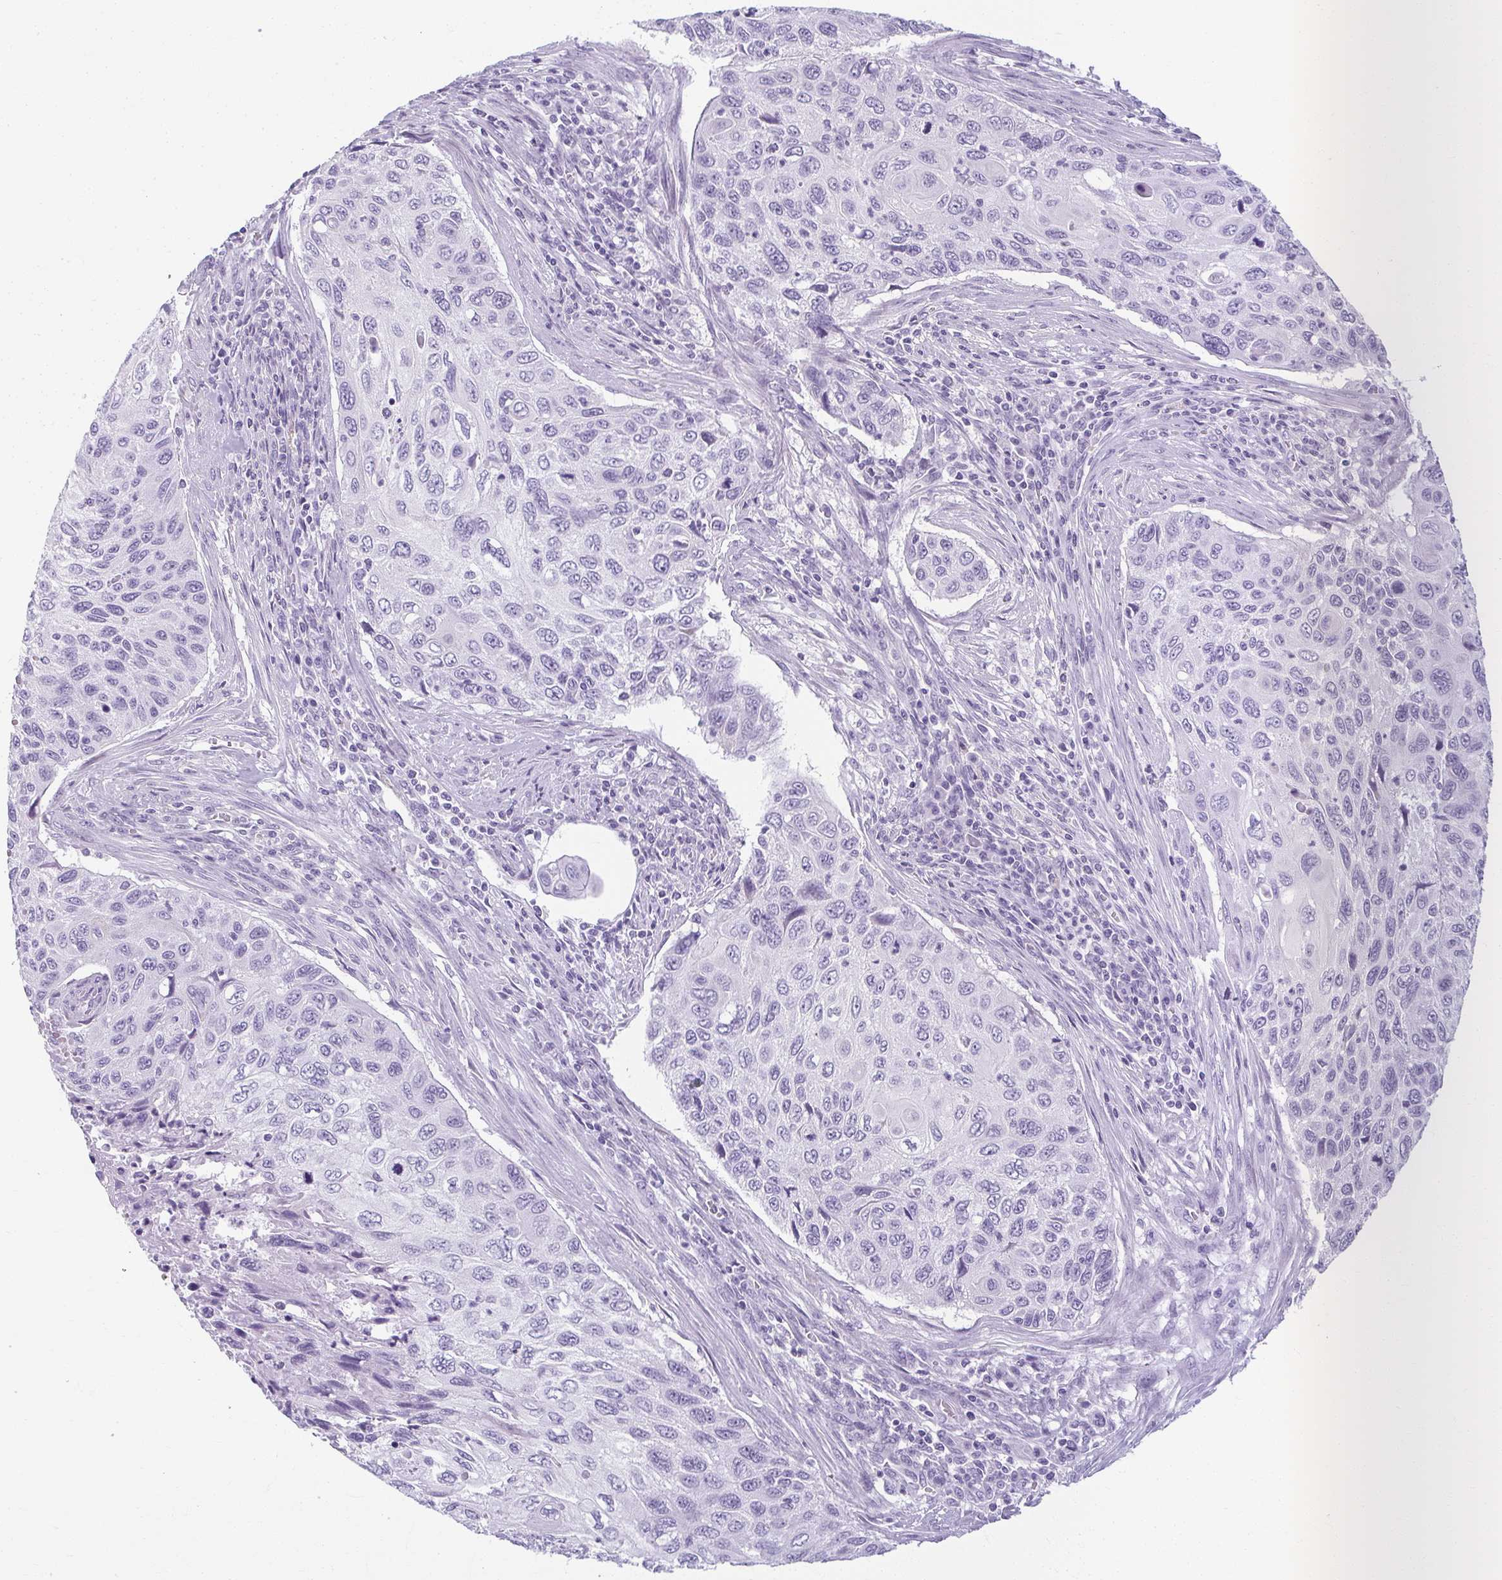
{"staining": {"intensity": "negative", "quantity": "none", "location": "none"}, "tissue": "cervical cancer", "cell_type": "Tumor cells", "image_type": "cancer", "snomed": [{"axis": "morphology", "description": "Squamous cell carcinoma, NOS"}, {"axis": "topography", "description": "Cervix"}], "caption": "High power microscopy photomicrograph of an IHC photomicrograph of squamous cell carcinoma (cervical), revealing no significant staining in tumor cells.", "gene": "MOBP", "patient": {"sex": "female", "age": 70}}